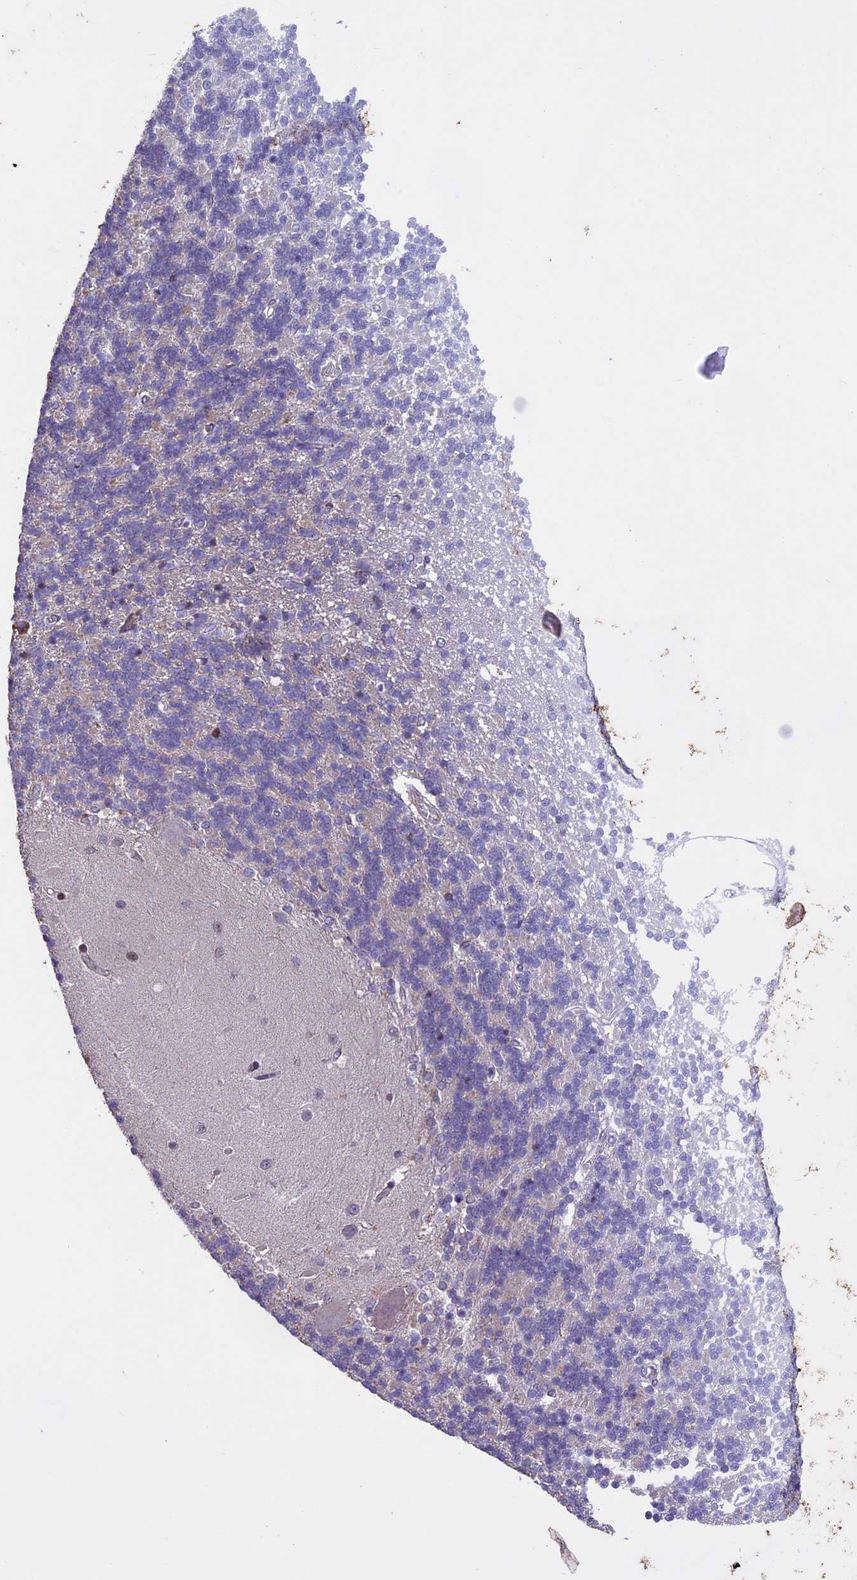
{"staining": {"intensity": "negative", "quantity": "none", "location": "none"}, "tissue": "cerebellum", "cell_type": "Cells in granular layer", "image_type": "normal", "snomed": [{"axis": "morphology", "description": "Normal tissue, NOS"}, {"axis": "topography", "description": "Cerebellum"}], "caption": "An image of cerebellum stained for a protein reveals no brown staining in cells in granular layer.", "gene": "MAN2C1", "patient": {"sex": "male", "age": 37}}